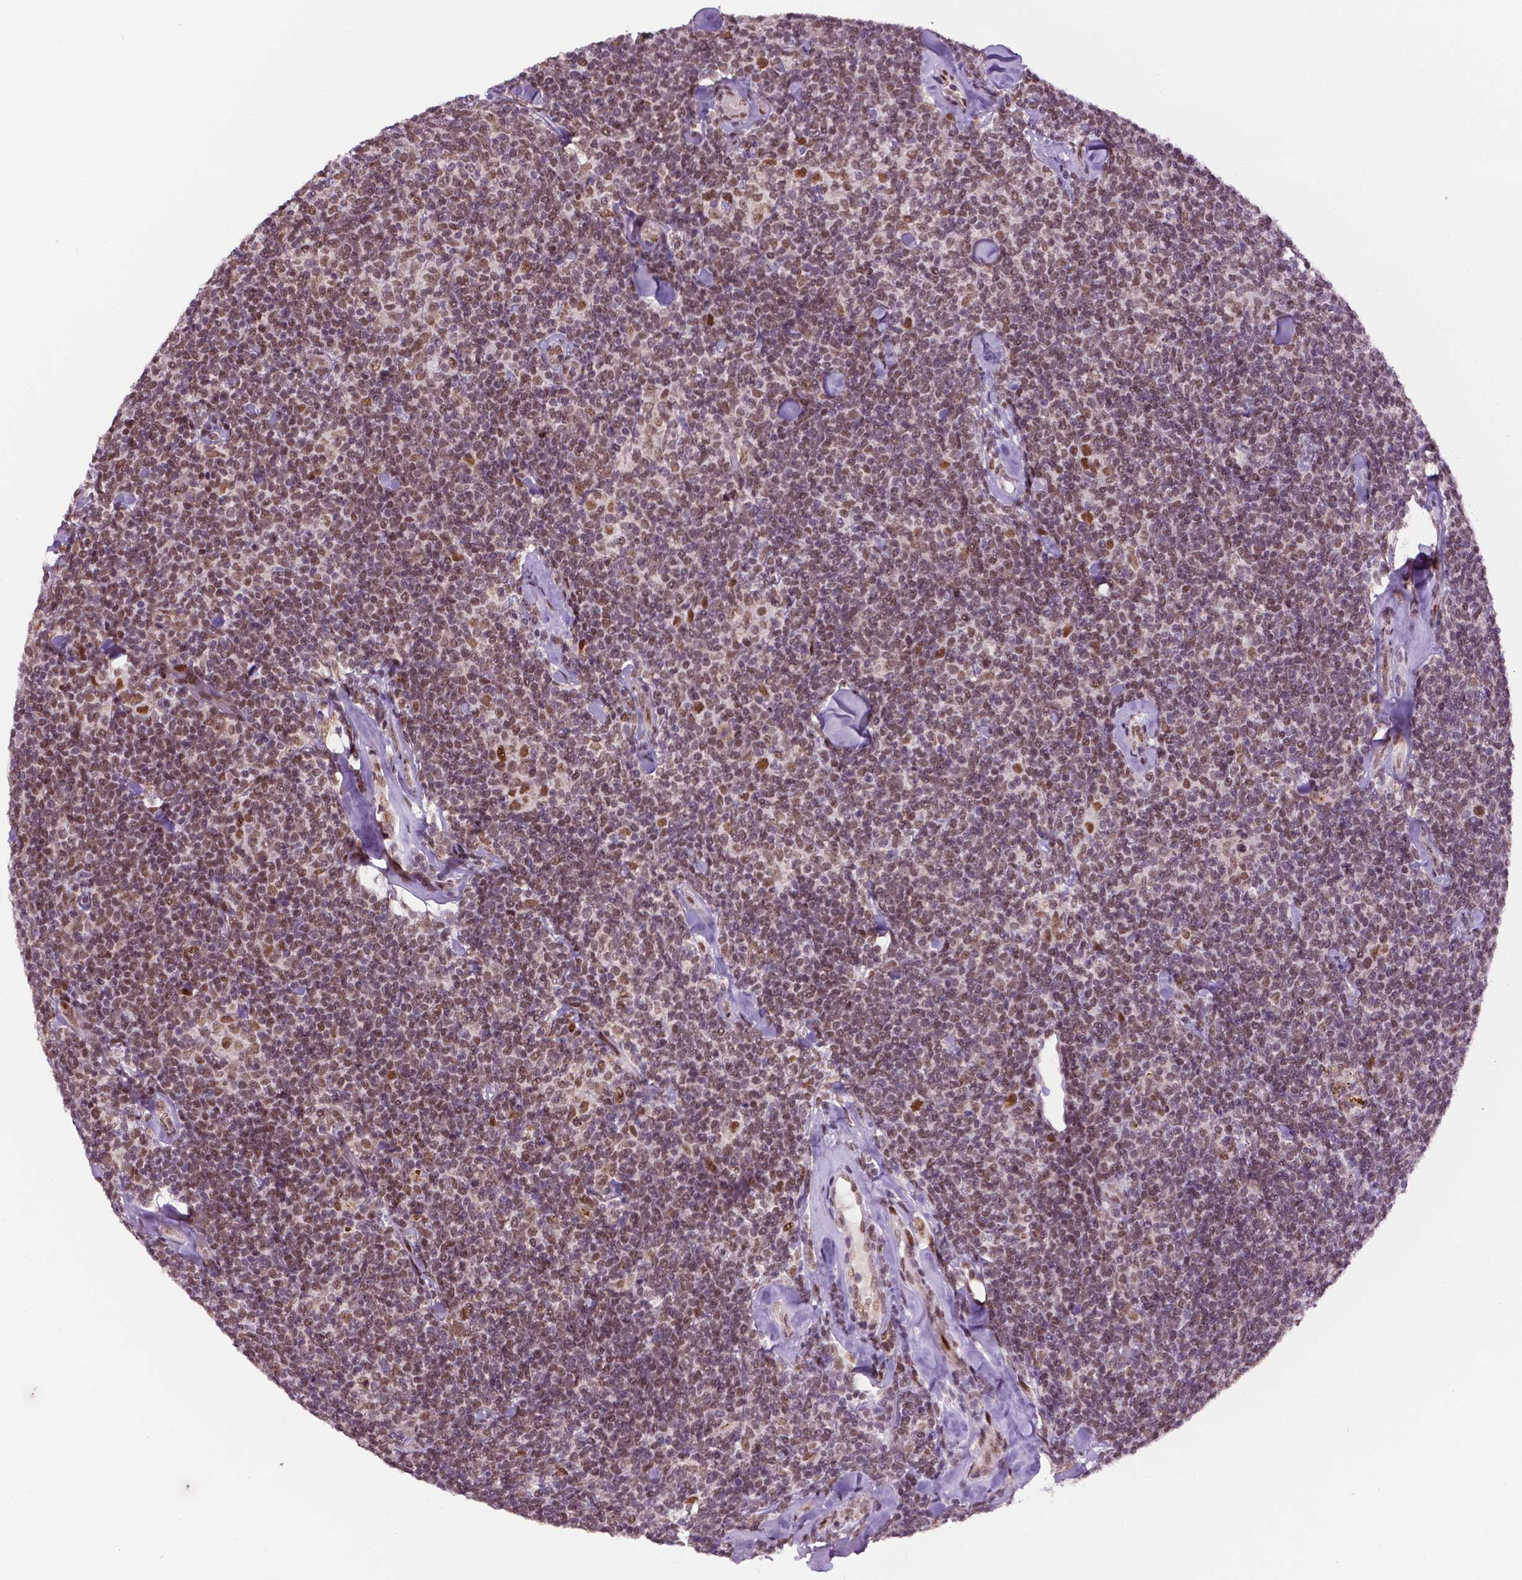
{"staining": {"intensity": "moderate", "quantity": "25%-75%", "location": "nuclear"}, "tissue": "lymphoma", "cell_type": "Tumor cells", "image_type": "cancer", "snomed": [{"axis": "morphology", "description": "Malignant lymphoma, non-Hodgkin's type, Low grade"}, {"axis": "topography", "description": "Lymph node"}], "caption": "Immunohistochemistry (IHC) image of human low-grade malignant lymphoma, non-Hodgkin's type stained for a protein (brown), which shows medium levels of moderate nuclear staining in approximately 25%-75% of tumor cells.", "gene": "ZNF41", "patient": {"sex": "female", "age": 56}}